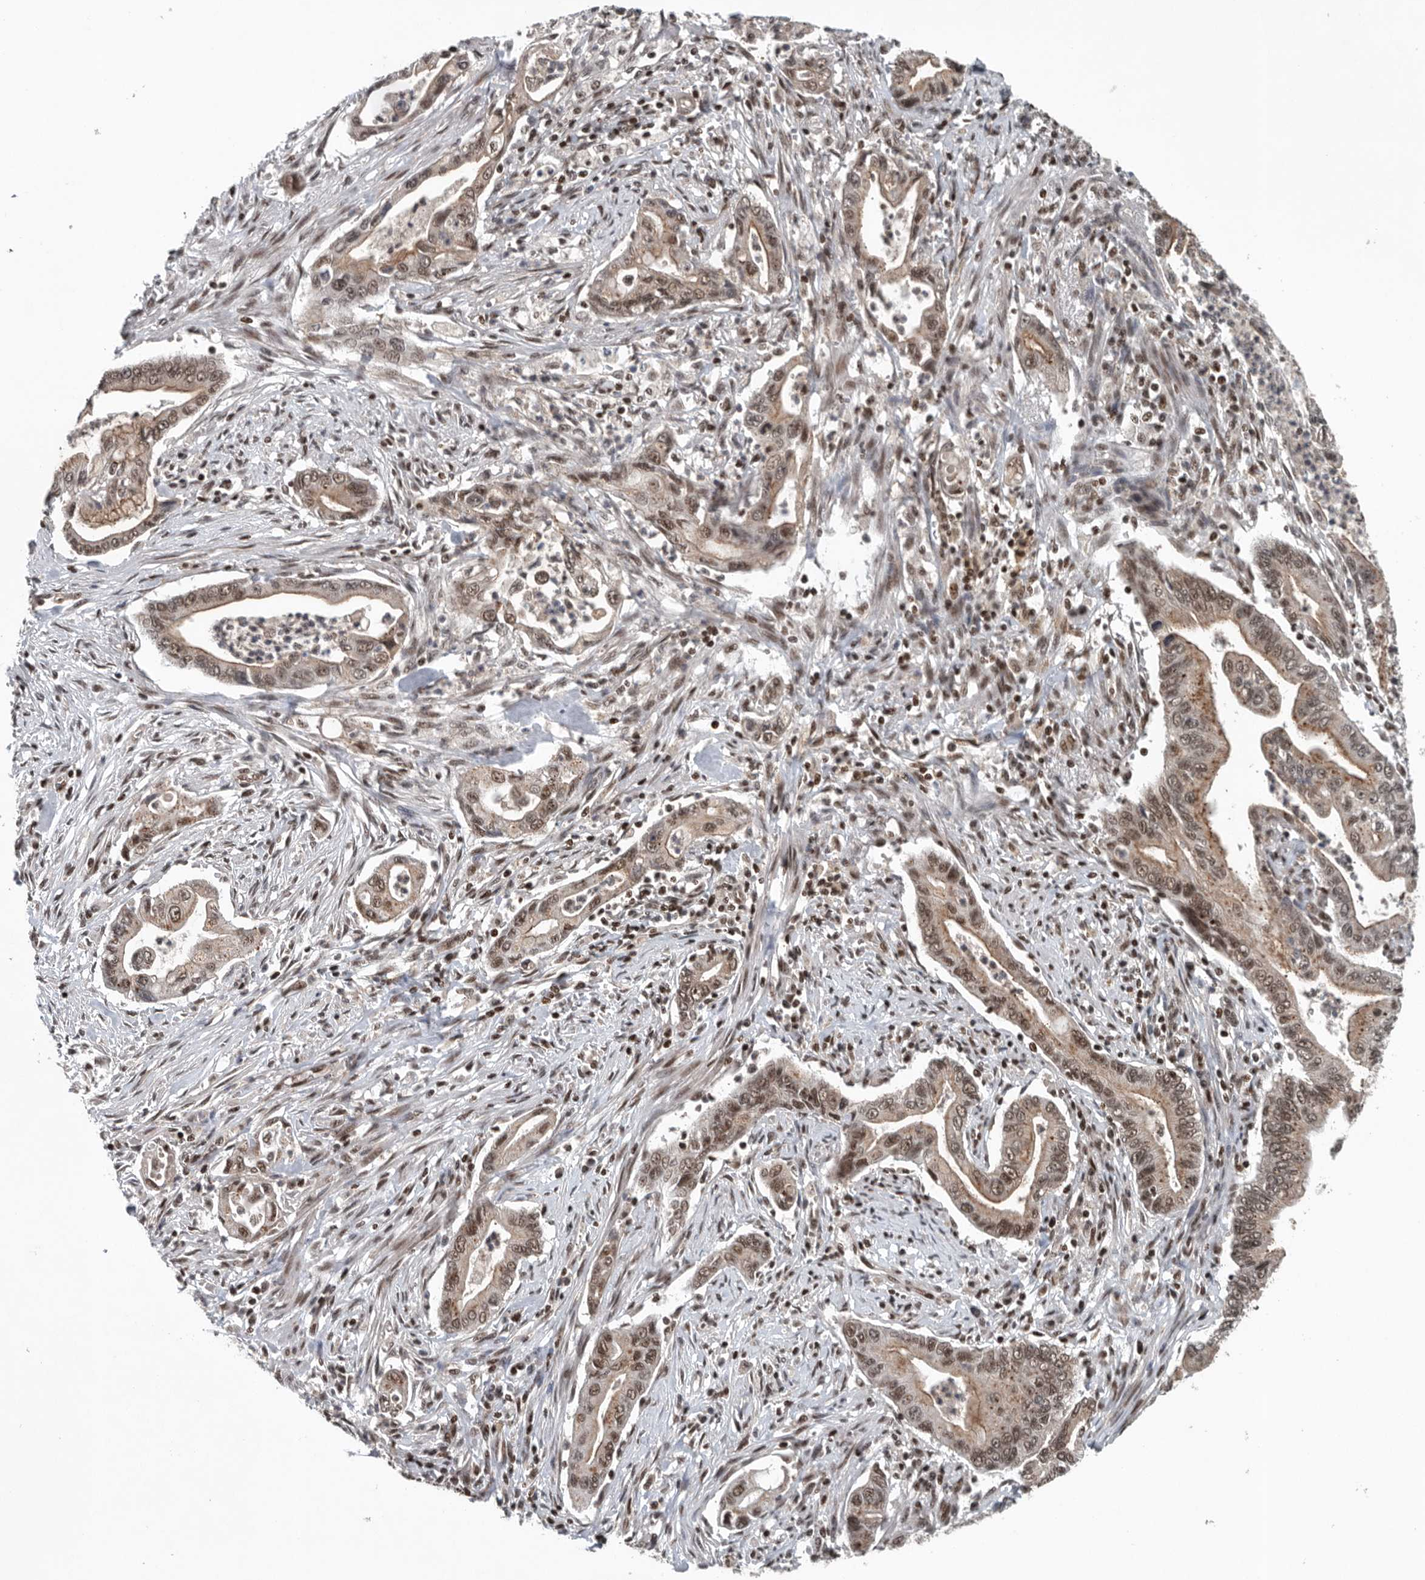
{"staining": {"intensity": "moderate", "quantity": ">75%", "location": "cytoplasmic/membranous,nuclear"}, "tissue": "pancreatic cancer", "cell_type": "Tumor cells", "image_type": "cancer", "snomed": [{"axis": "morphology", "description": "Adenocarcinoma, NOS"}, {"axis": "topography", "description": "Pancreas"}], "caption": "Immunohistochemical staining of human adenocarcinoma (pancreatic) reveals medium levels of moderate cytoplasmic/membranous and nuclear expression in about >75% of tumor cells.", "gene": "SENP7", "patient": {"sex": "male", "age": 78}}